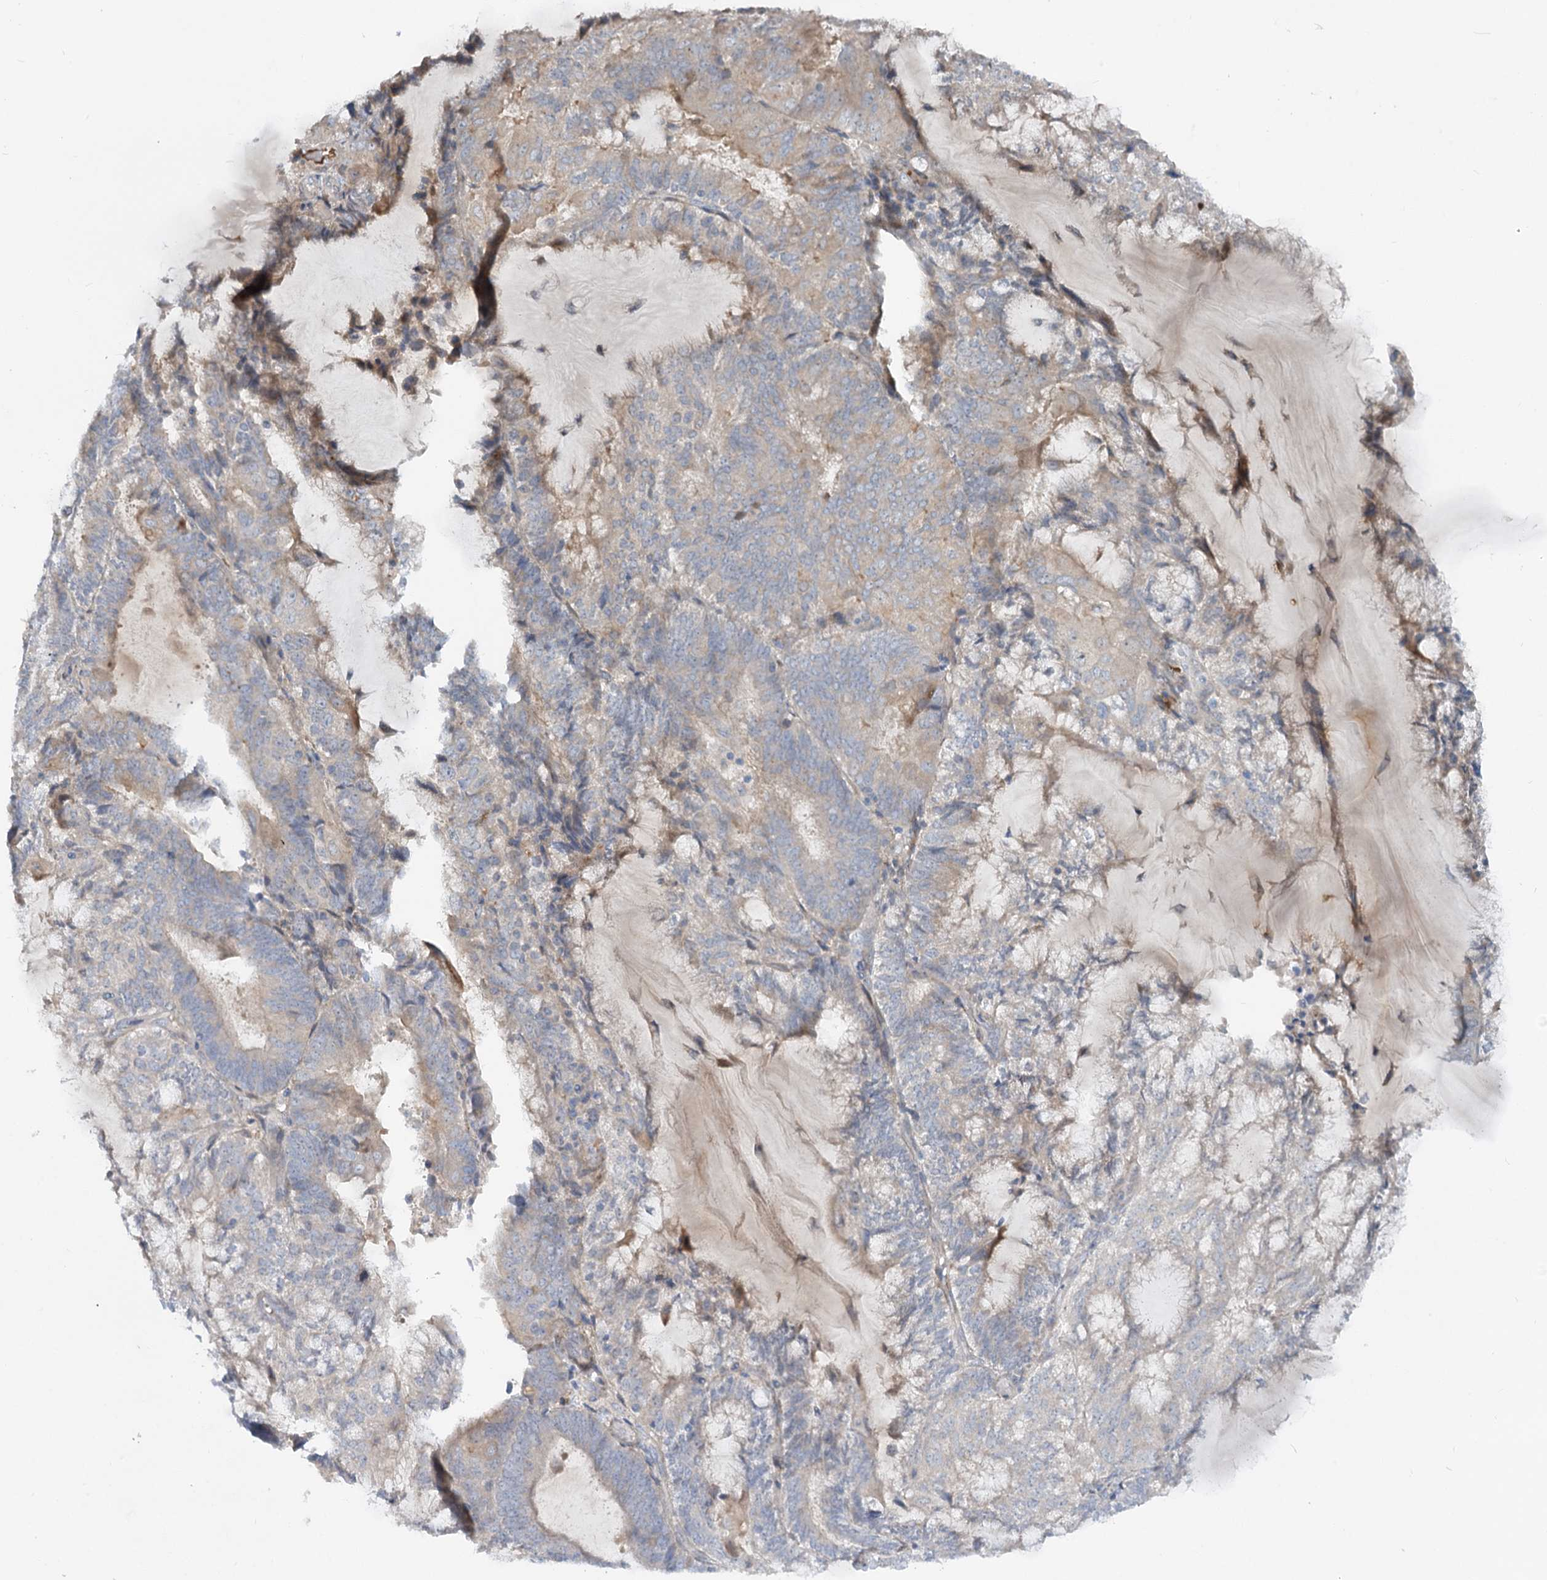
{"staining": {"intensity": "weak", "quantity": "<25%", "location": "cytoplasmic/membranous"}, "tissue": "endometrial cancer", "cell_type": "Tumor cells", "image_type": "cancer", "snomed": [{"axis": "morphology", "description": "Adenocarcinoma, NOS"}, {"axis": "topography", "description": "Endometrium"}], "caption": "This image is of adenocarcinoma (endometrial) stained with IHC to label a protein in brown with the nuclei are counter-stained blue. There is no positivity in tumor cells.", "gene": "FGF19", "patient": {"sex": "female", "age": 81}}